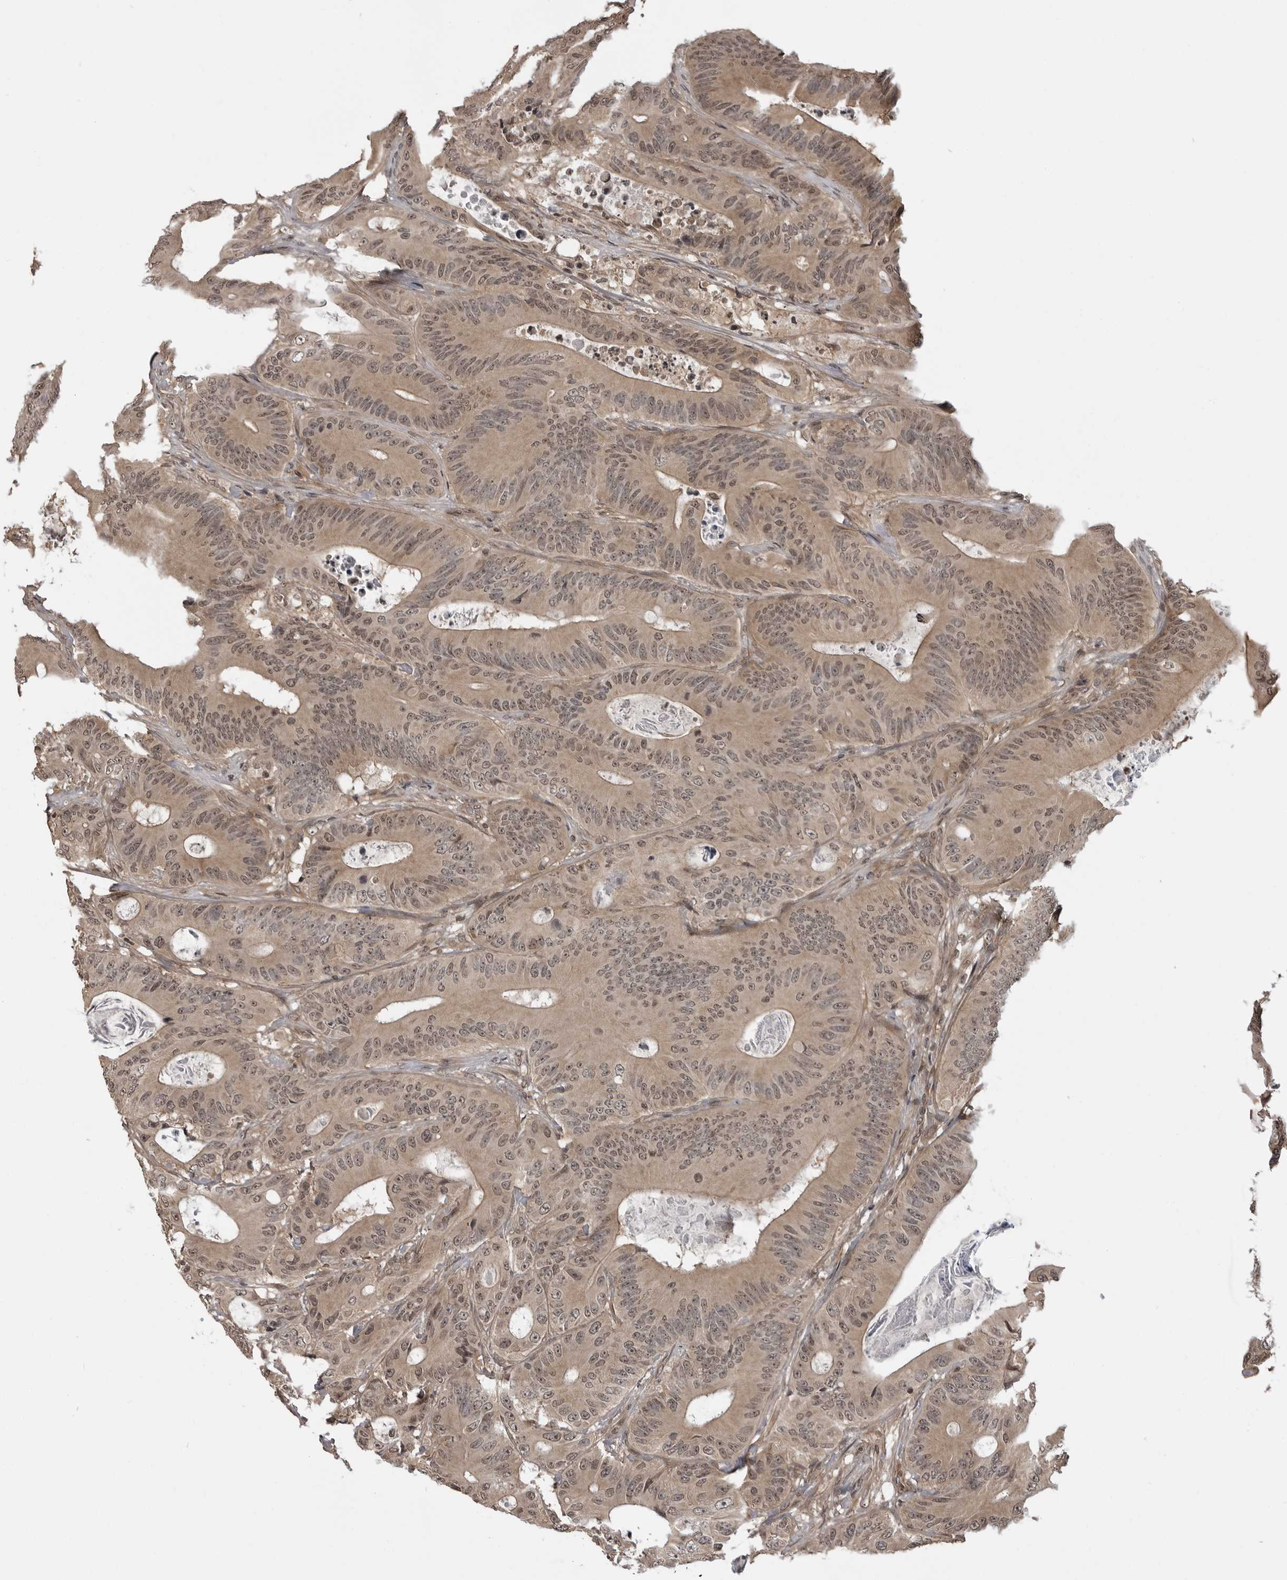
{"staining": {"intensity": "moderate", "quantity": ">75%", "location": "cytoplasmic/membranous,nuclear"}, "tissue": "colorectal cancer", "cell_type": "Tumor cells", "image_type": "cancer", "snomed": [{"axis": "morphology", "description": "Adenocarcinoma, NOS"}, {"axis": "topography", "description": "Colon"}], "caption": "Brown immunohistochemical staining in human colorectal cancer (adenocarcinoma) exhibits moderate cytoplasmic/membranous and nuclear positivity in about >75% of tumor cells.", "gene": "IL24", "patient": {"sex": "male", "age": 83}}